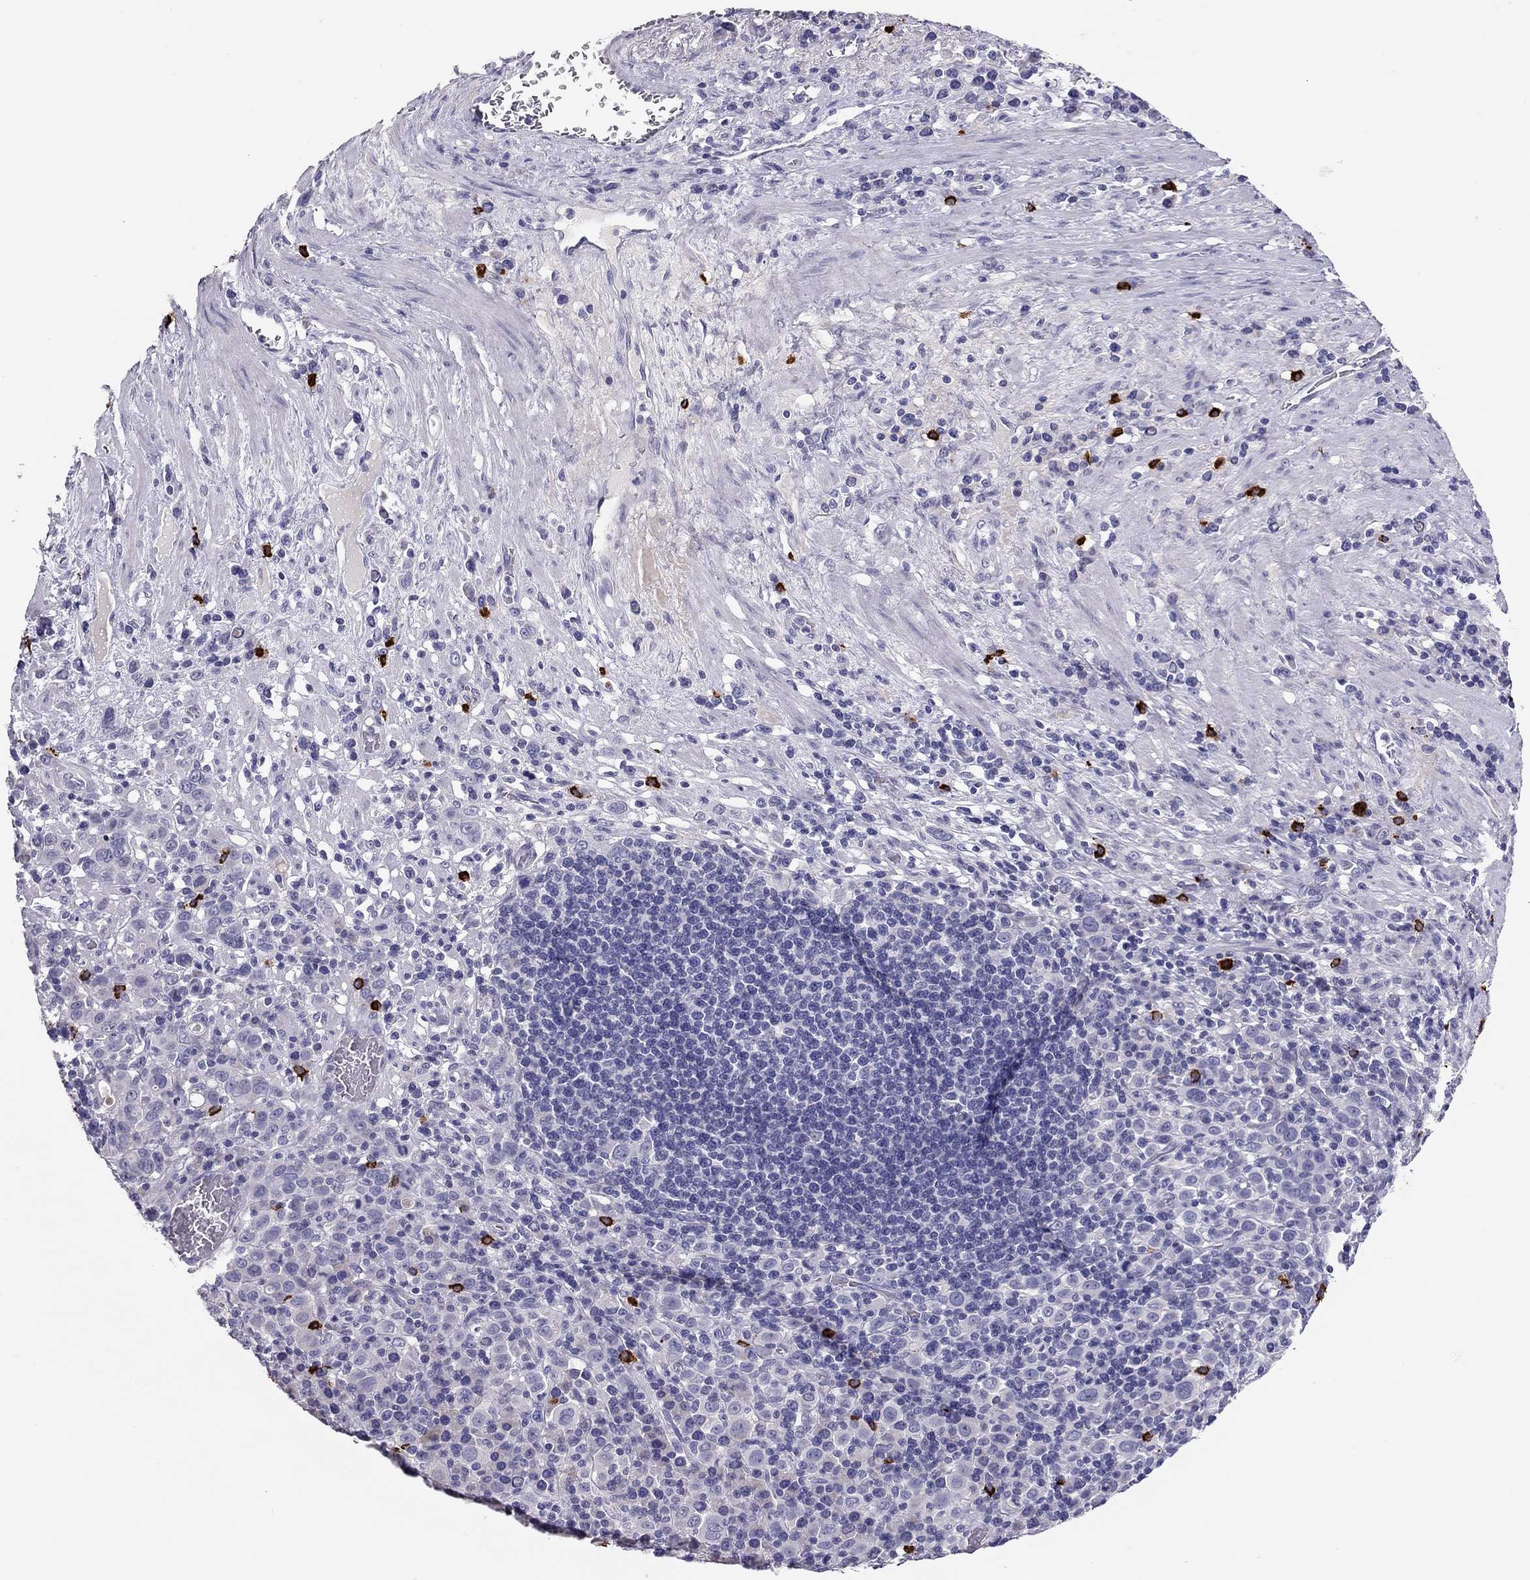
{"staining": {"intensity": "negative", "quantity": "none", "location": "none"}, "tissue": "stomach cancer", "cell_type": "Tumor cells", "image_type": "cancer", "snomed": [{"axis": "morphology", "description": "Adenocarcinoma, NOS"}, {"axis": "topography", "description": "Stomach, upper"}], "caption": "A photomicrograph of human stomach adenocarcinoma is negative for staining in tumor cells.", "gene": "IL17REL", "patient": {"sex": "male", "age": 75}}